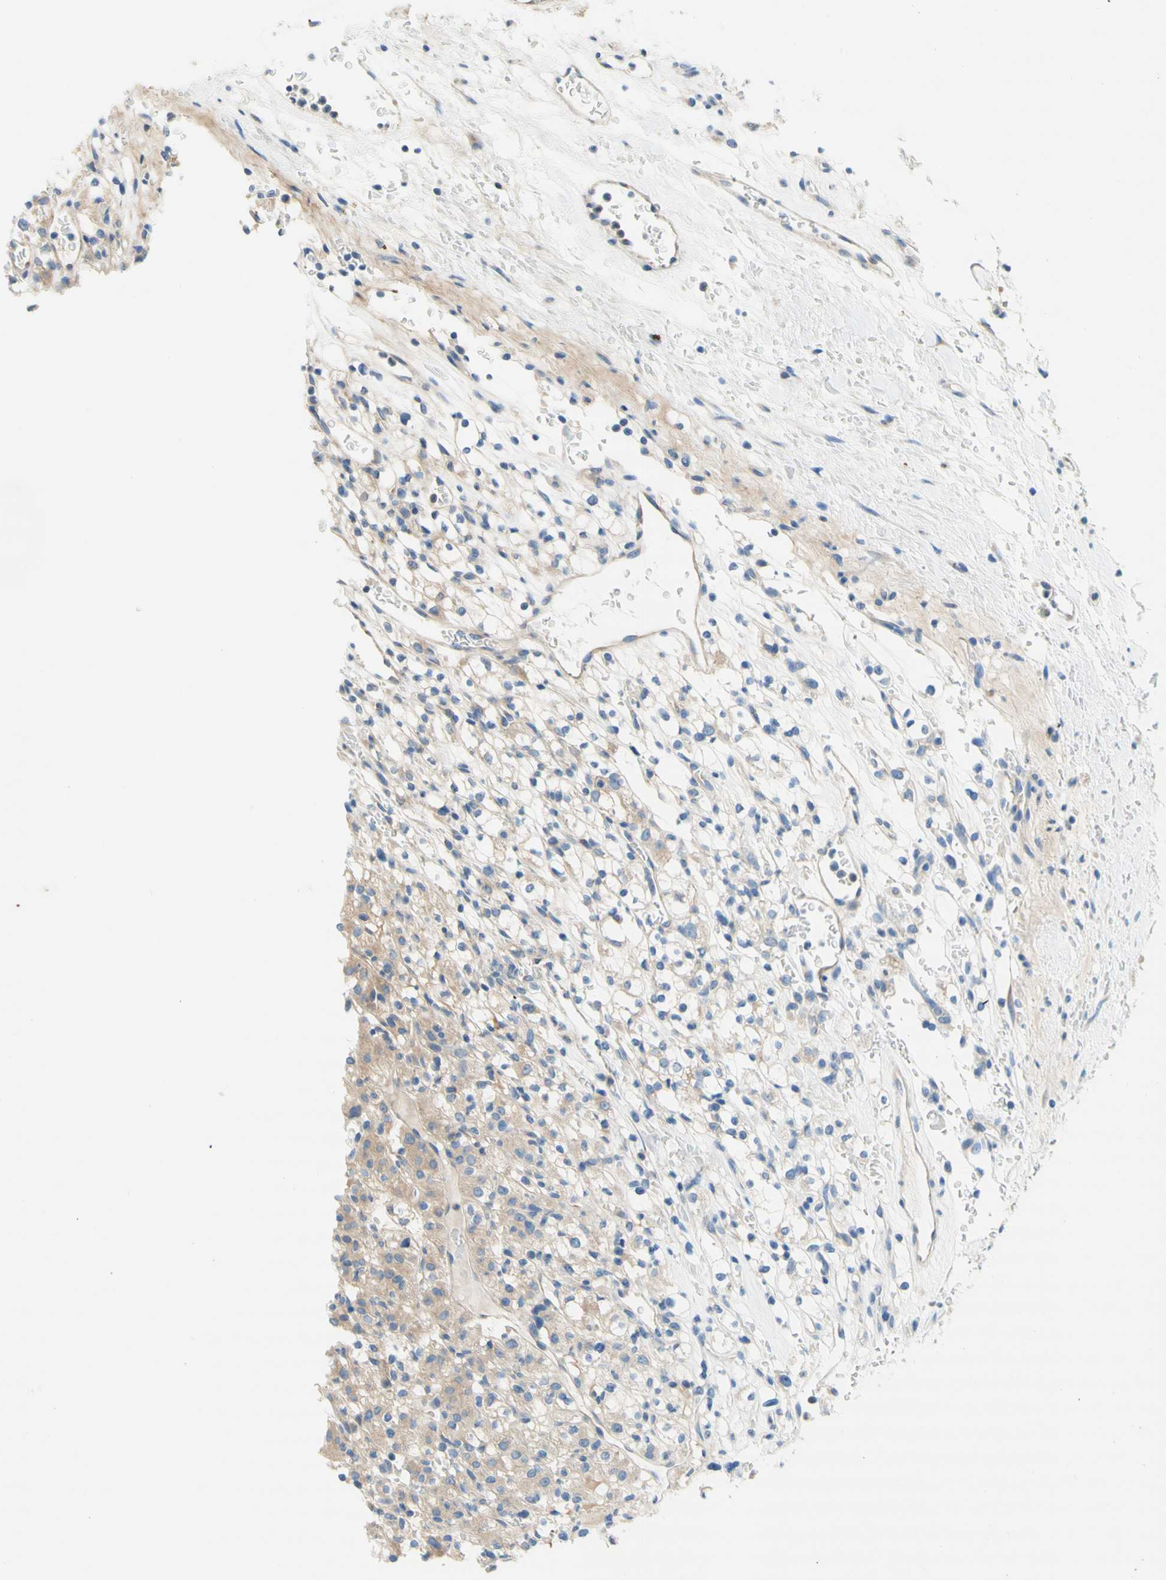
{"staining": {"intensity": "moderate", "quantity": ">75%", "location": "cytoplasmic/membranous"}, "tissue": "renal cancer", "cell_type": "Tumor cells", "image_type": "cancer", "snomed": [{"axis": "morphology", "description": "Normal tissue, NOS"}, {"axis": "morphology", "description": "Adenocarcinoma, NOS"}, {"axis": "topography", "description": "Kidney"}], "caption": "DAB immunohistochemical staining of renal adenocarcinoma reveals moderate cytoplasmic/membranous protein positivity in approximately >75% of tumor cells.", "gene": "F3", "patient": {"sex": "female", "age": 72}}